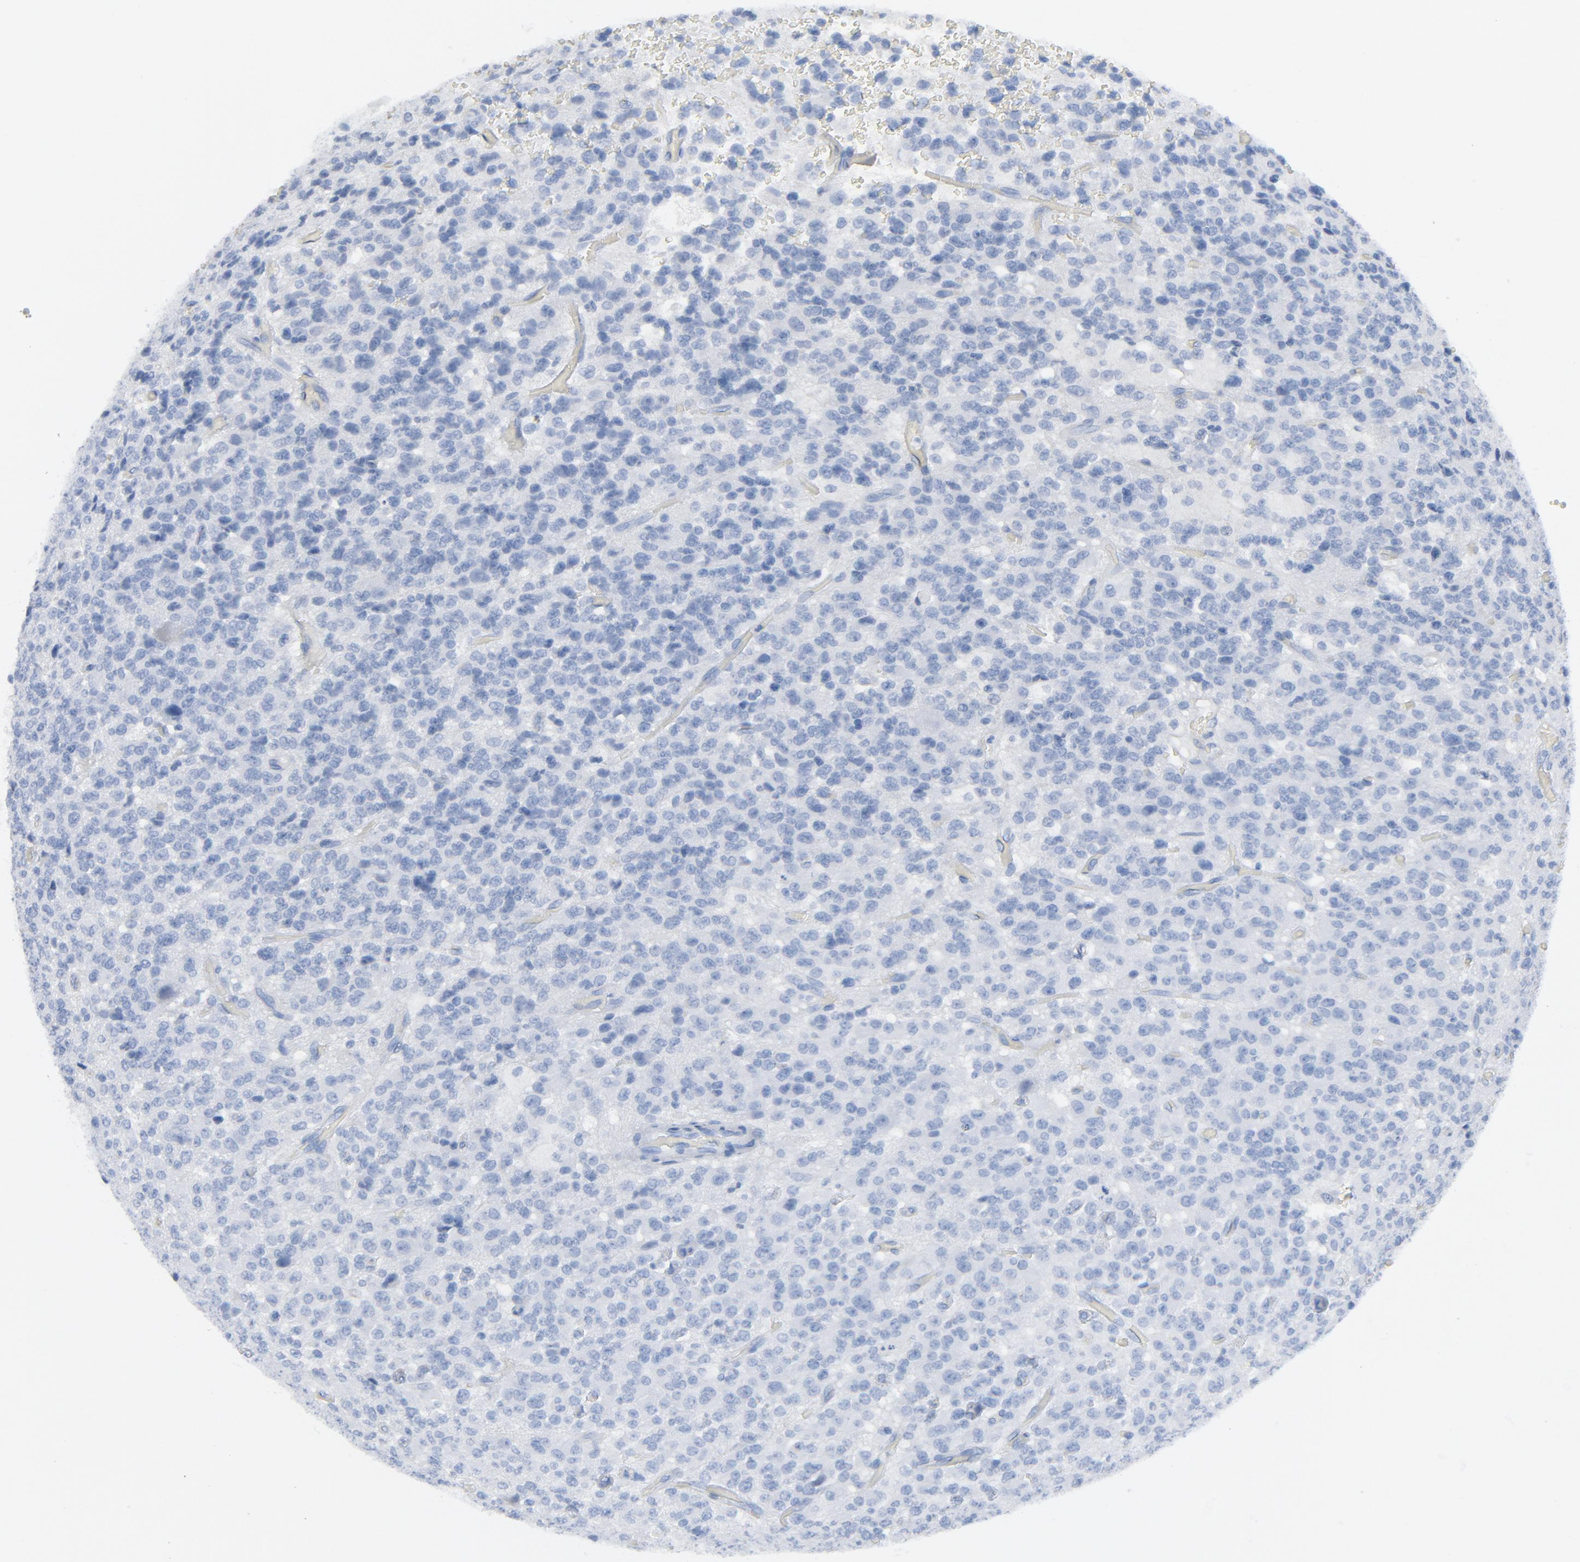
{"staining": {"intensity": "negative", "quantity": "none", "location": "none"}, "tissue": "glioma", "cell_type": "Tumor cells", "image_type": "cancer", "snomed": [{"axis": "morphology", "description": "Glioma, malignant, High grade"}, {"axis": "topography", "description": "pancreas cauda"}], "caption": "Tumor cells are negative for protein expression in human glioma.", "gene": "C14orf119", "patient": {"sex": "male", "age": 60}}